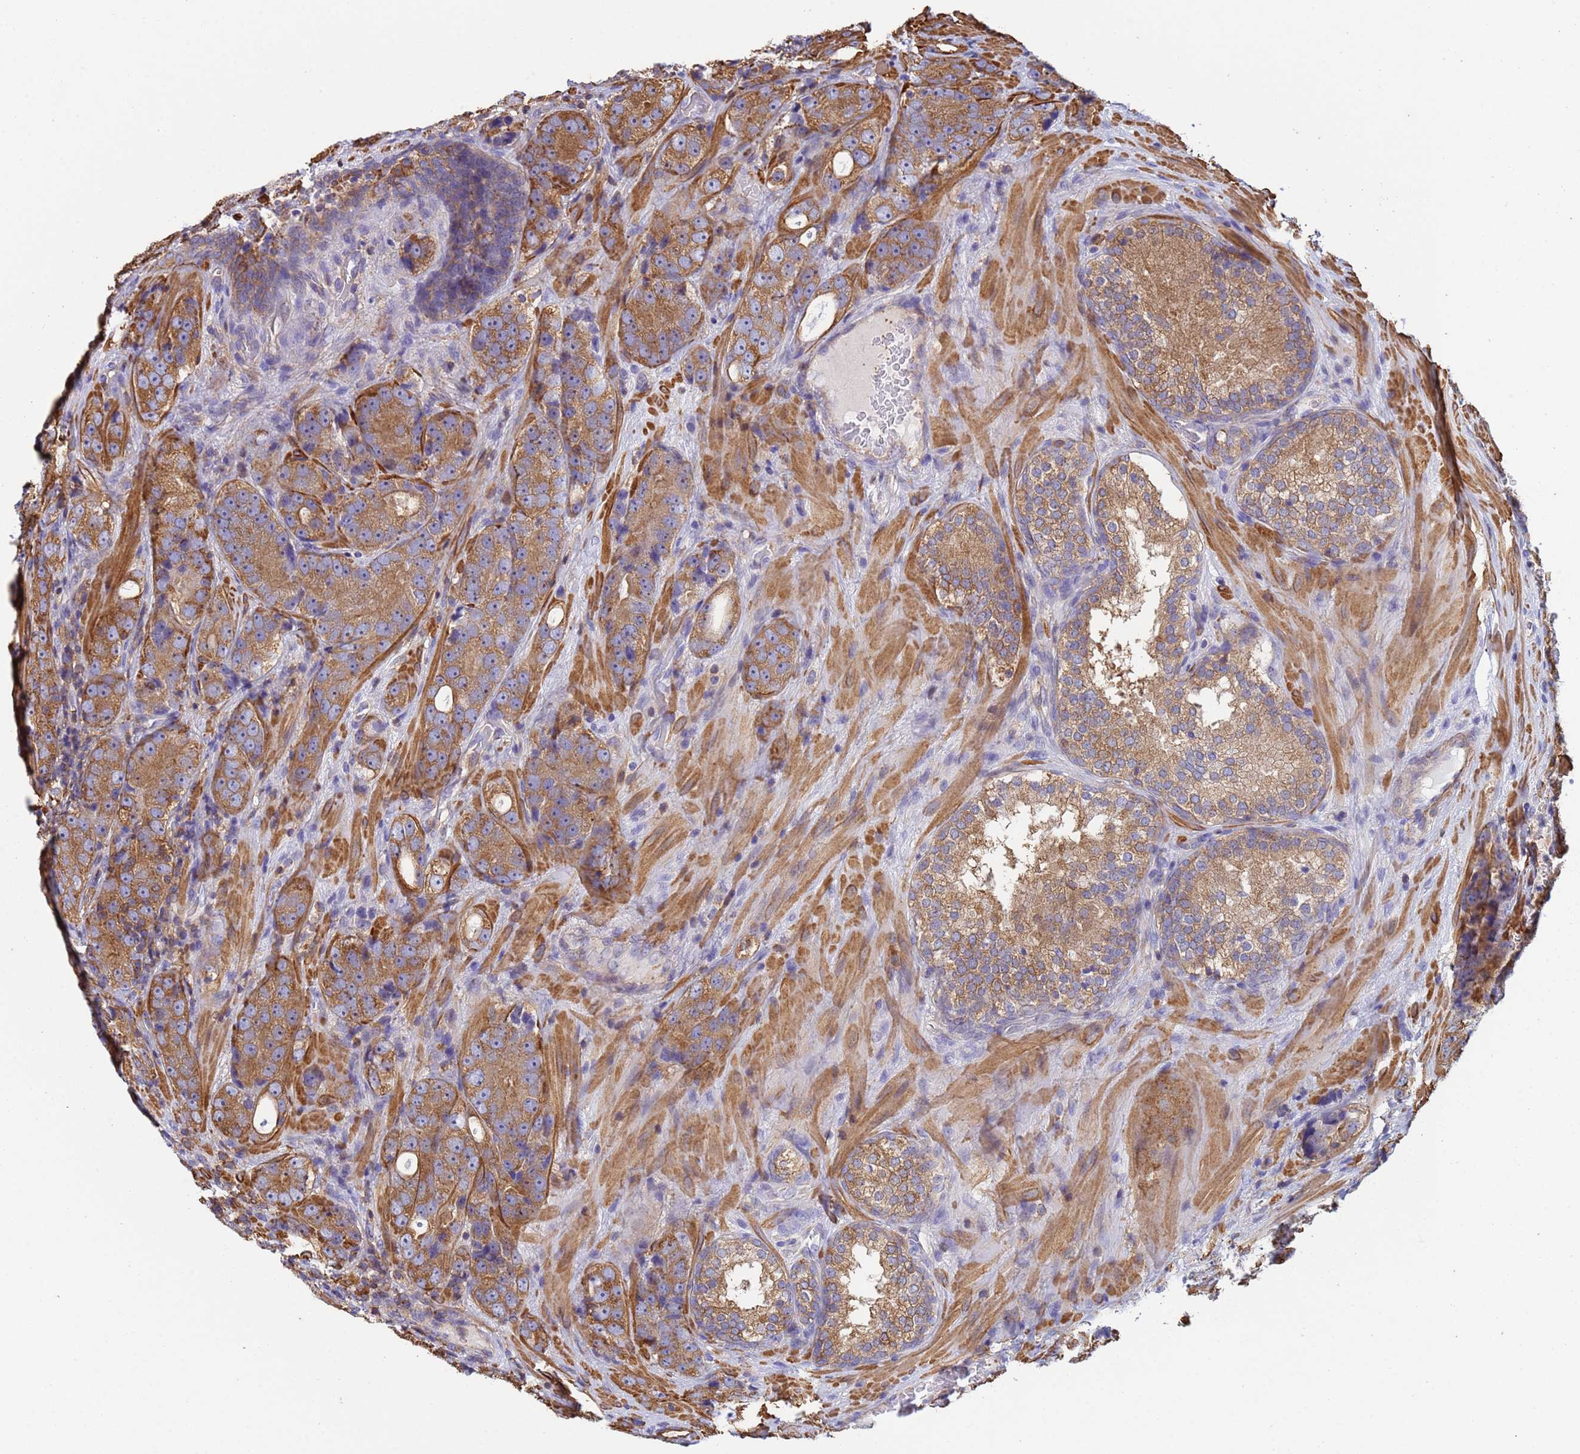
{"staining": {"intensity": "strong", "quantity": ">75%", "location": "cytoplasmic/membranous"}, "tissue": "prostate cancer", "cell_type": "Tumor cells", "image_type": "cancer", "snomed": [{"axis": "morphology", "description": "Adenocarcinoma, High grade"}, {"axis": "topography", "description": "Prostate"}], "caption": "There is high levels of strong cytoplasmic/membranous positivity in tumor cells of prostate adenocarcinoma (high-grade), as demonstrated by immunohistochemical staining (brown color).", "gene": "ZNG1B", "patient": {"sex": "male", "age": 56}}